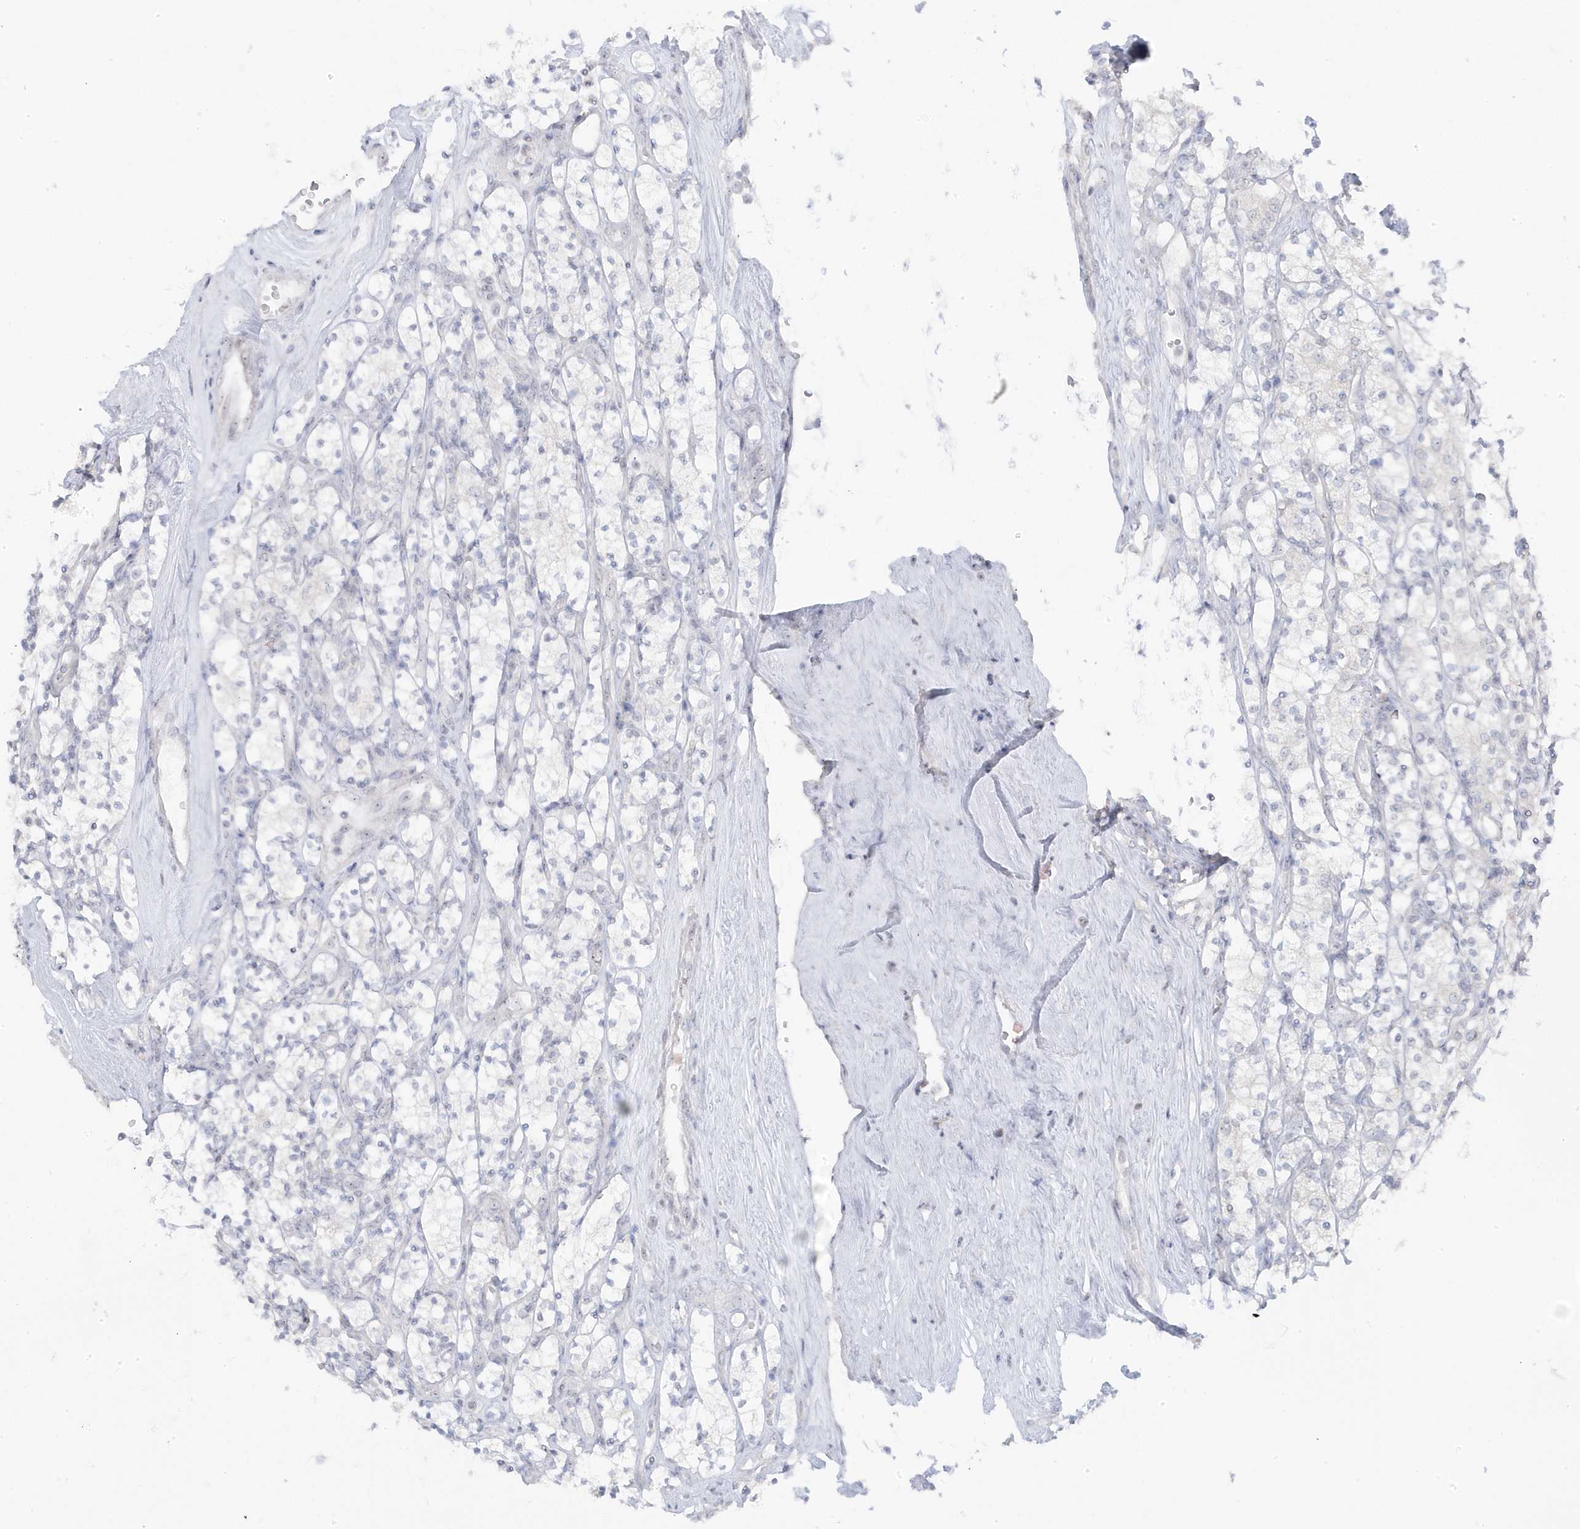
{"staining": {"intensity": "negative", "quantity": "none", "location": "none"}, "tissue": "renal cancer", "cell_type": "Tumor cells", "image_type": "cancer", "snomed": [{"axis": "morphology", "description": "Adenocarcinoma, NOS"}, {"axis": "topography", "description": "Kidney"}], "caption": "Immunohistochemistry (IHC) micrograph of neoplastic tissue: human renal cancer stained with DAB (3,3'-diaminobenzidine) shows no significant protein staining in tumor cells.", "gene": "TSEN15", "patient": {"sex": "male", "age": 77}}